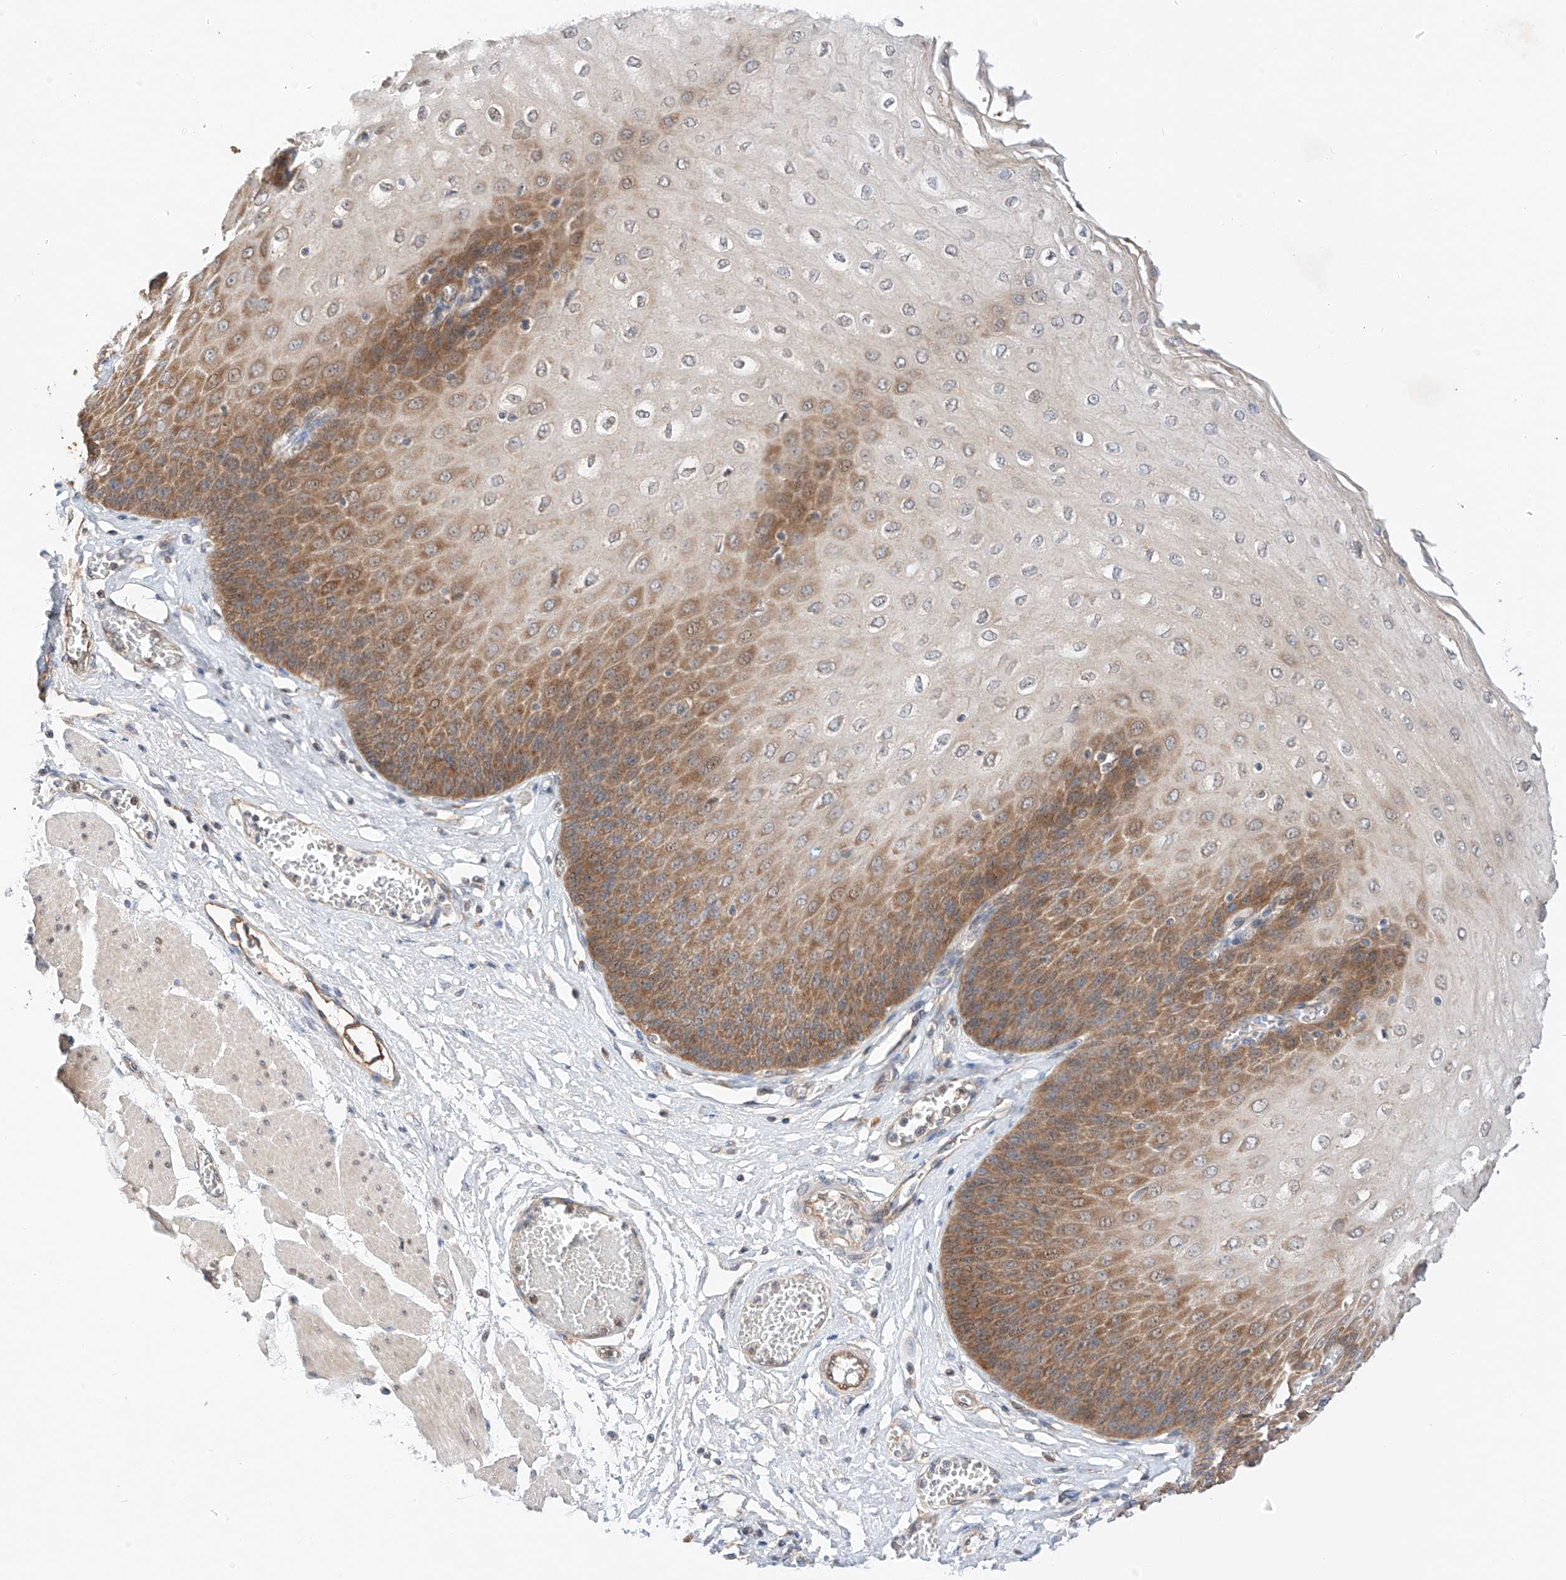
{"staining": {"intensity": "moderate", "quantity": ">75%", "location": "cytoplasmic/membranous"}, "tissue": "esophagus", "cell_type": "Squamous epithelial cells", "image_type": "normal", "snomed": [{"axis": "morphology", "description": "Normal tissue, NOS"}, {"axis": "topography", "description": "Esophagus"}], "caption": "Immunohistochemical staining of normal esophagus reveals >75% levels of moderate cytoplasmic/membranous protein positivity in about >75% of squamous epithelial cells.", "gene": "C6orf118", "patient": {"sex": "male", "age": 60}}